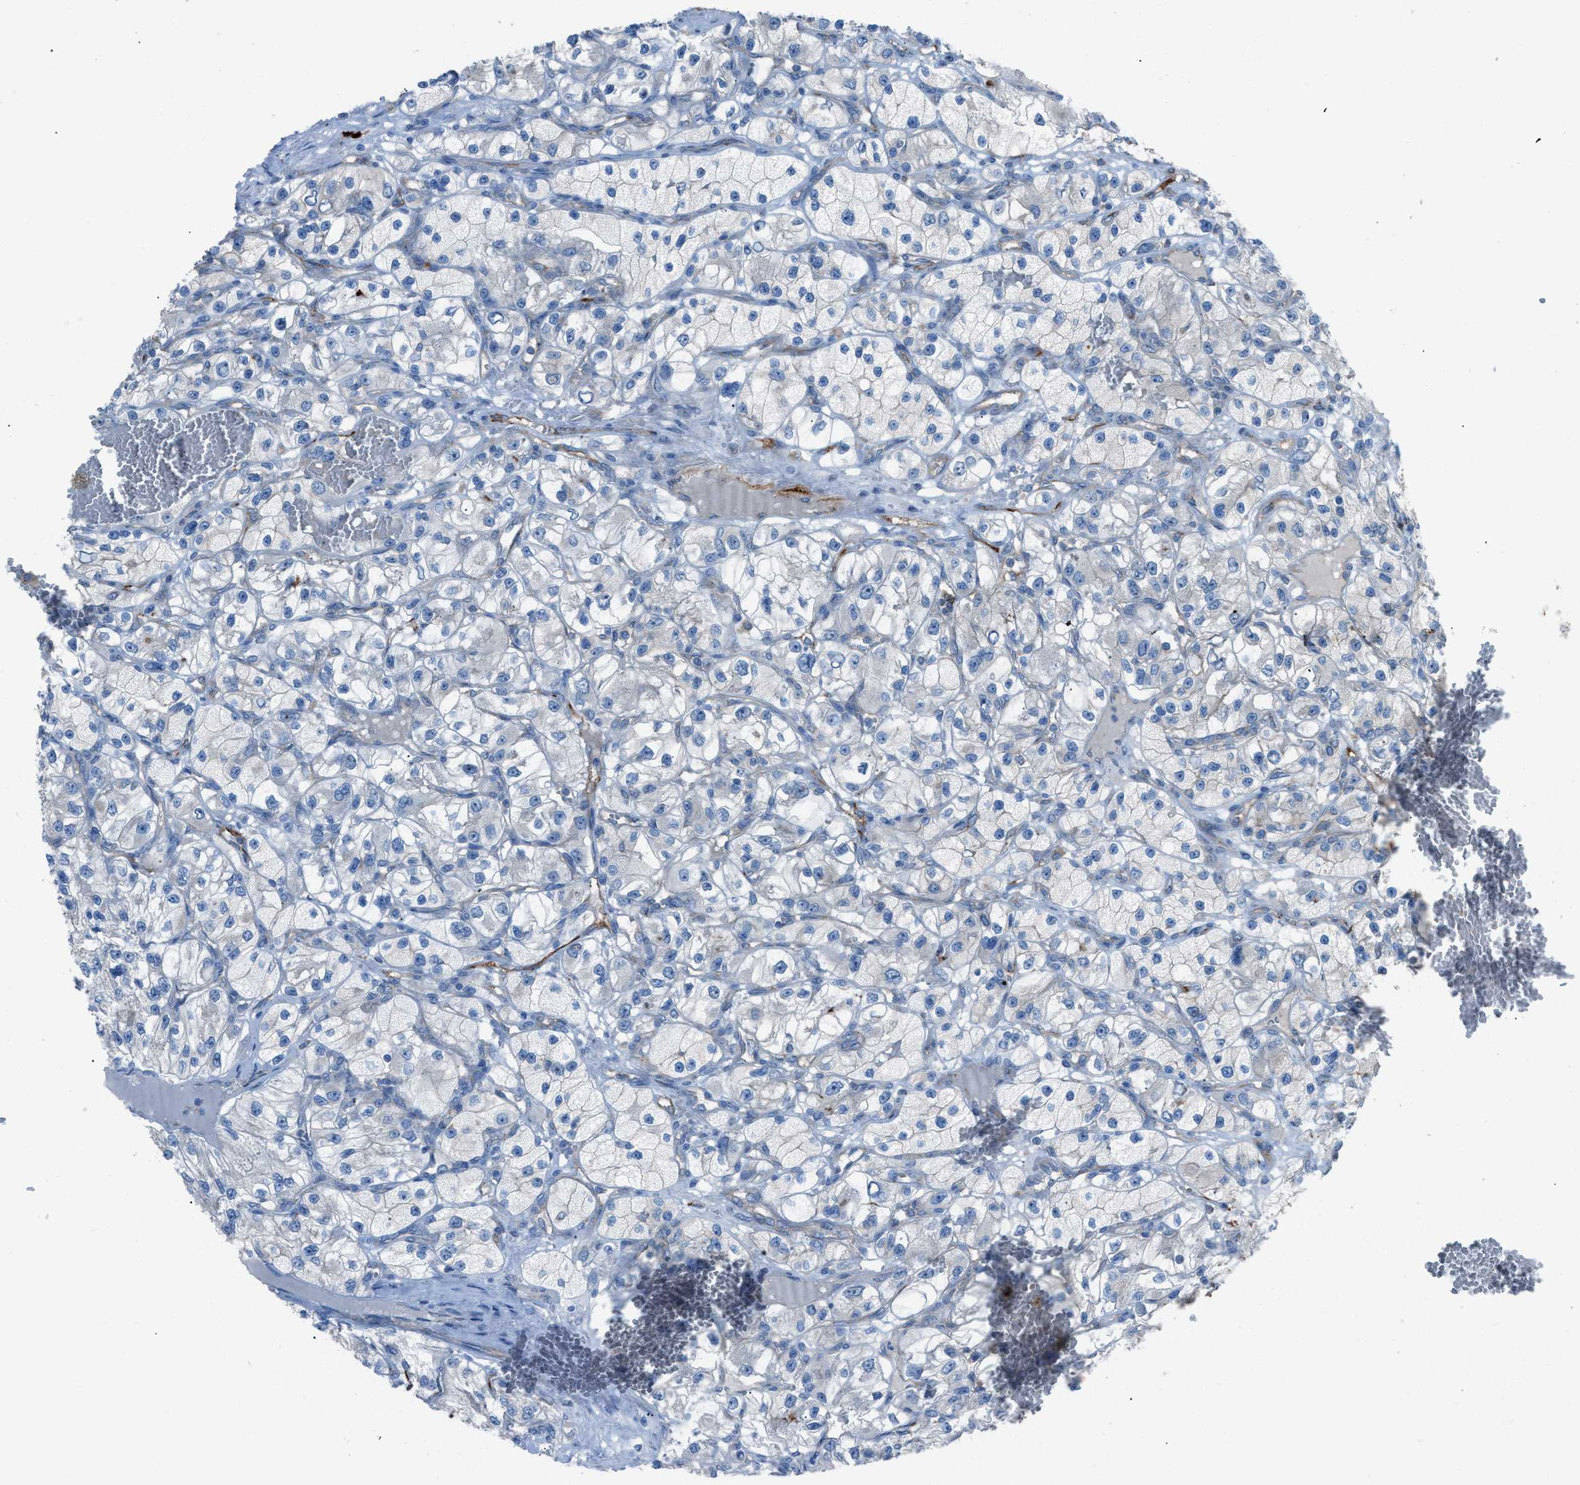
{"staining": {"intensity": "negative", "quantity": "none", "location": "none"}, "tissue": "renal cancer", "cell_type": "Tumor cells", "image_type": "cancer", "snomed": [{"axis": "morphology", "description": "Adenocarcinoma, NOS"}, {"axis": "topography", "description": "Kidney"}], "caption": "Tumor cells are negative for brown protein staining in renal cancer (adenocarcinoma).", "gene": "HEG1", "patient": {"sex": "female", "age": 57}}